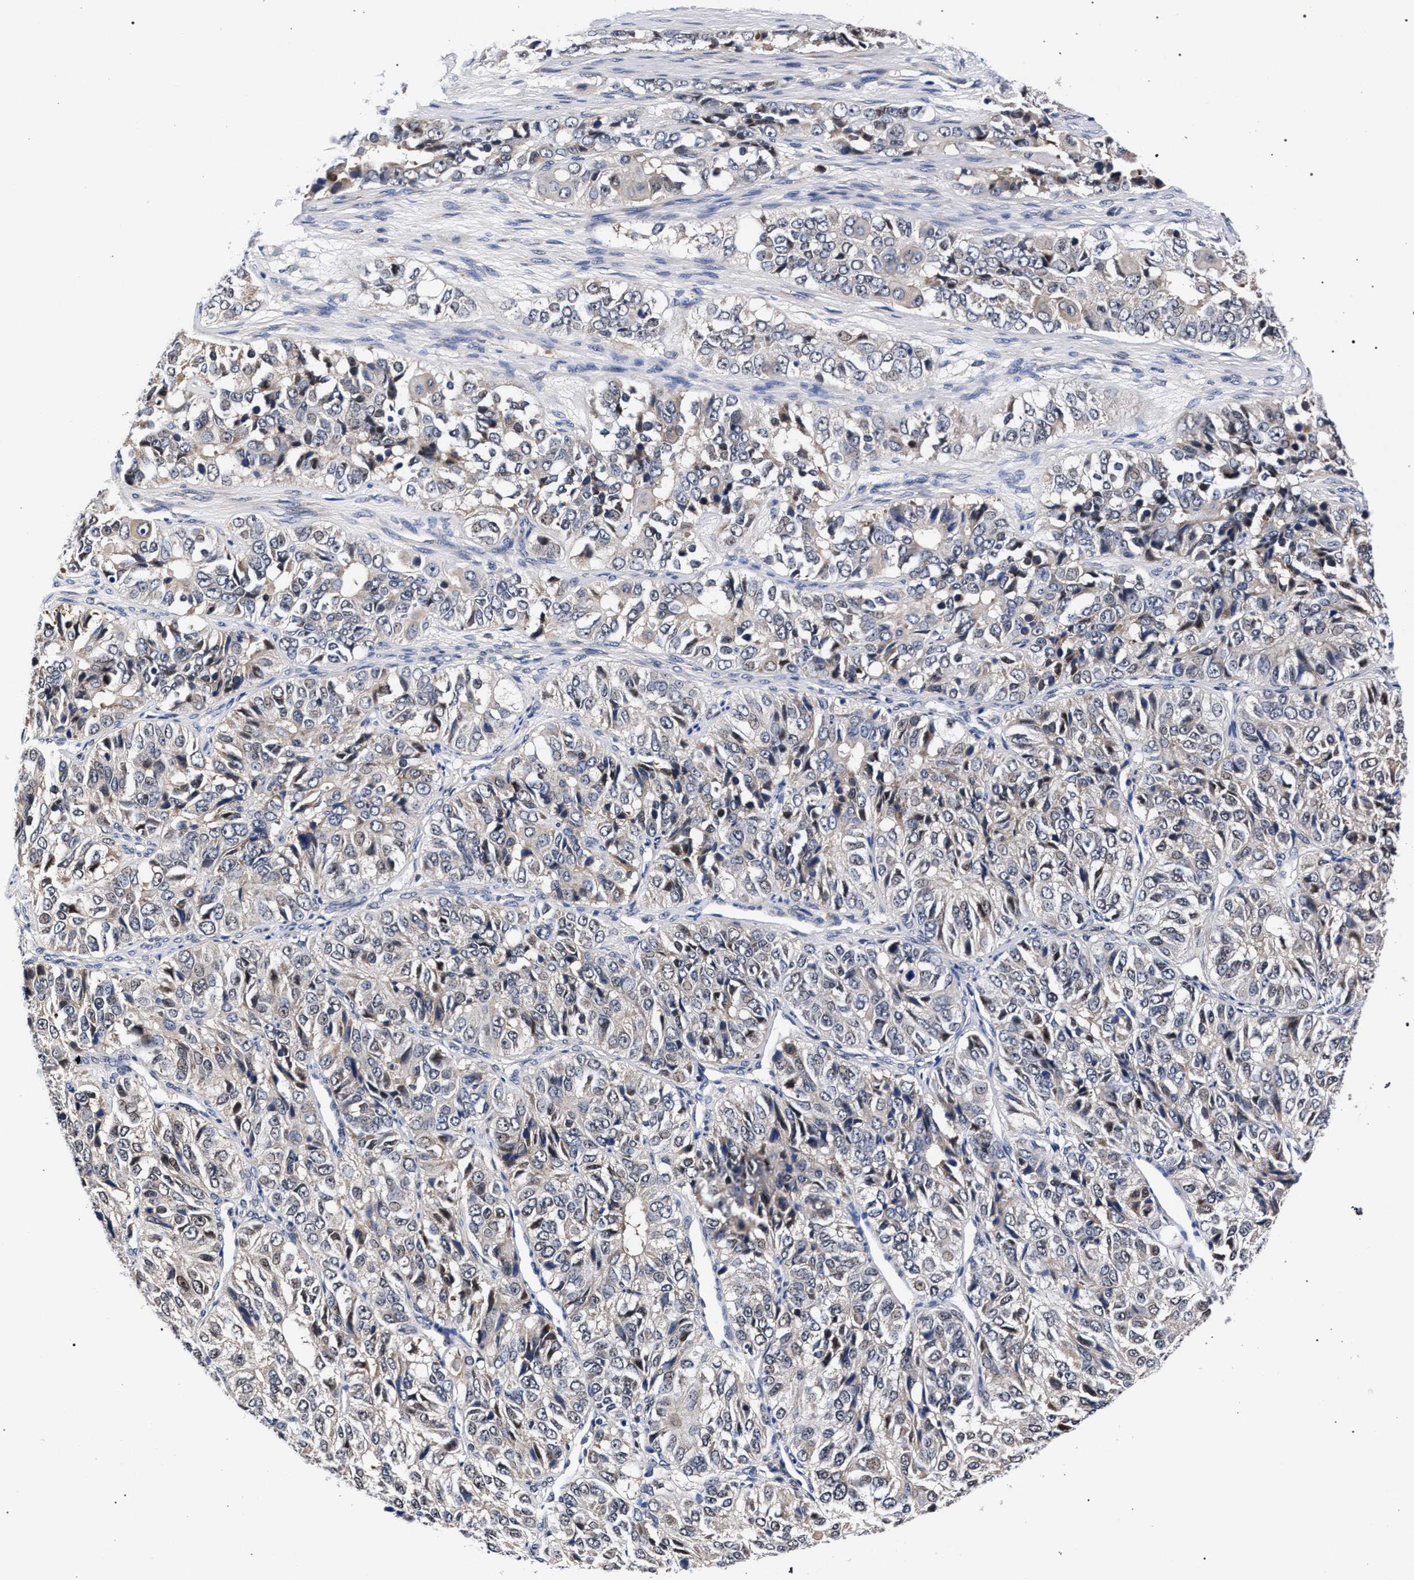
{"staining": {"intensity": "negative", "quantity": "none", "location": "none"}, "tissue": "ovarian cancer", "cell_type": "Tumor cells", "image_type": "cancer", "snomed": [{"axis": "morphology", "description": "Carcinoma, endometroid"}, {"axis": "topography", "description": "Ovary"}], "caption": "High magnification brightfield microscopy of endometroid carcinoma (ovarian) stained with DAB (brown) and counterstained with hematoxylin (blue): tumor cells show no significant positivity.", "gene": "ZNF462", "patient": {"sex": "female", "age": 51}}